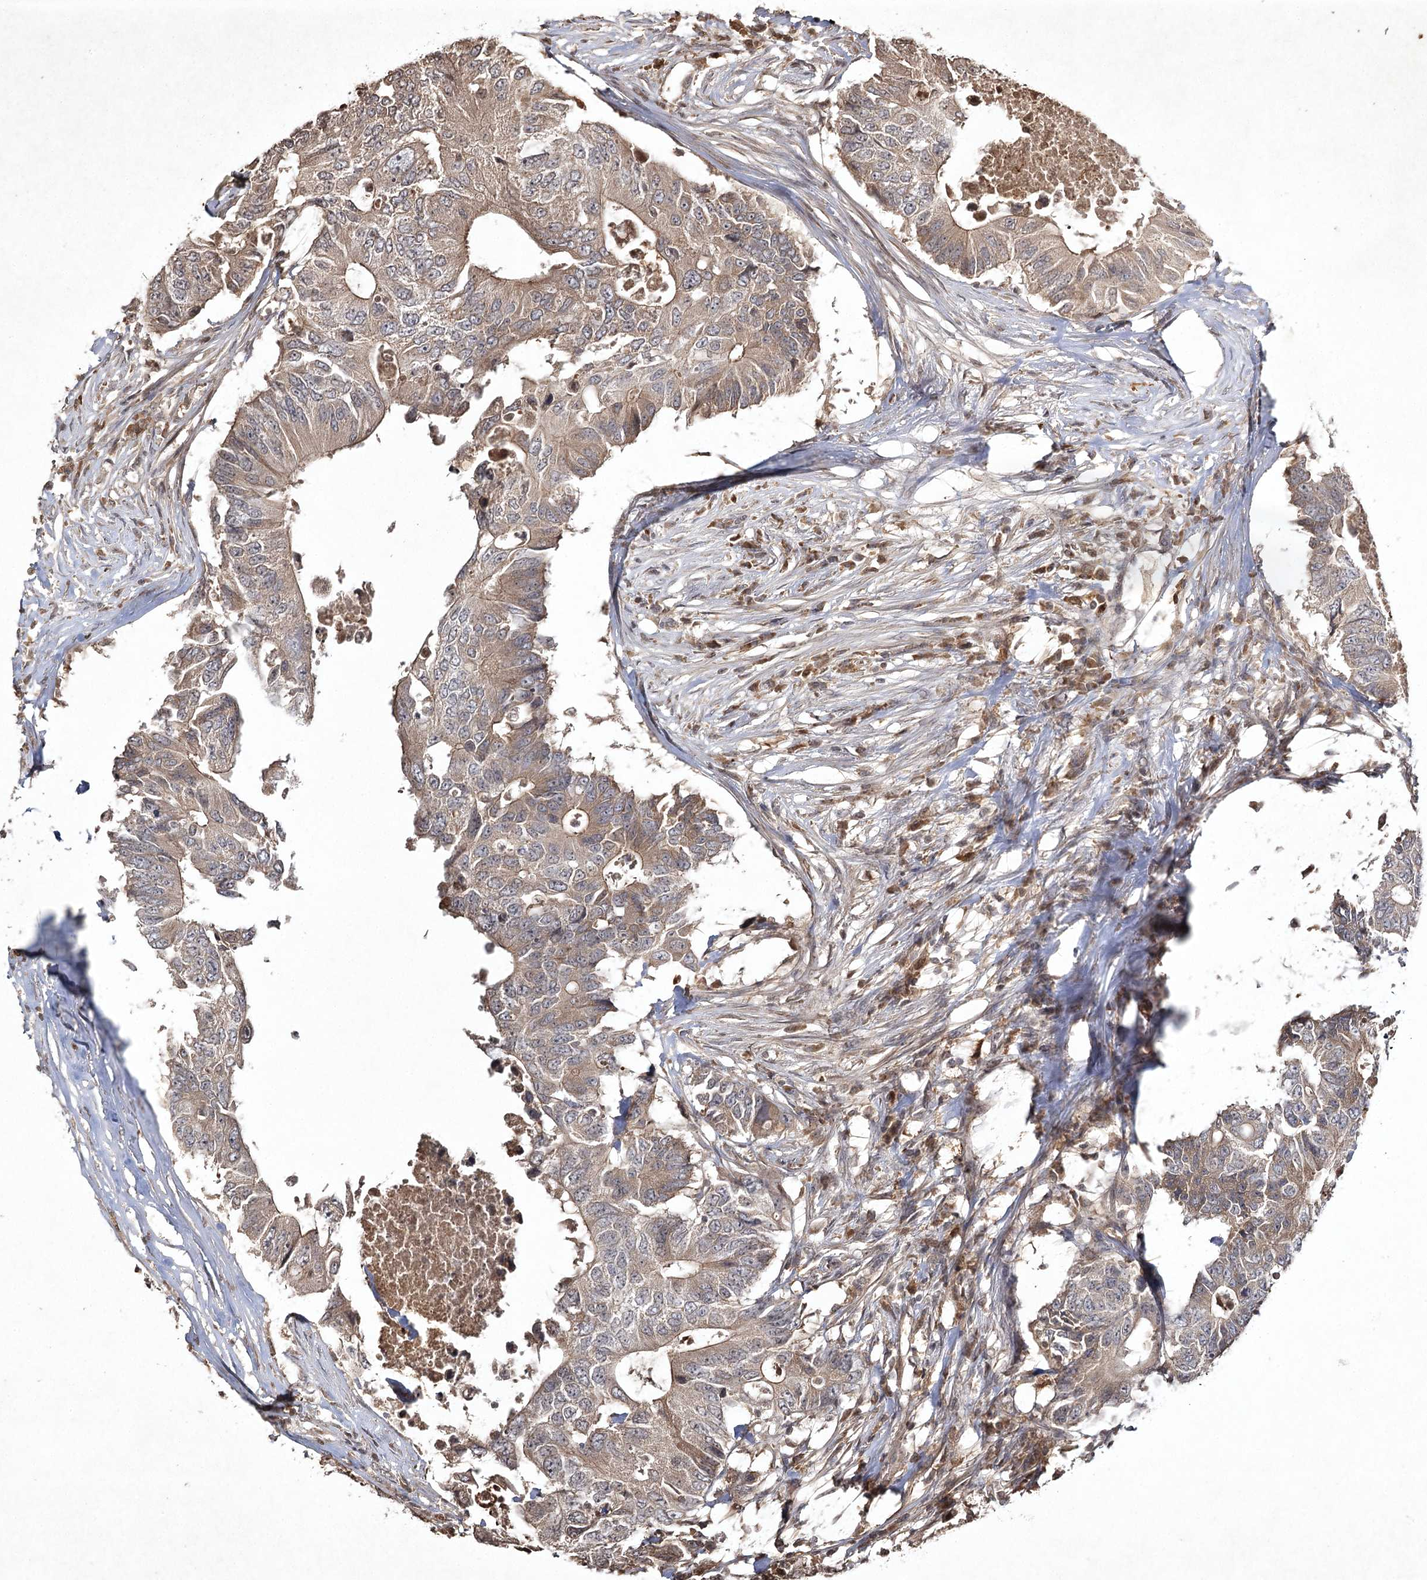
{"staining": {"intensity": "weak", "quantity": ">75%", "location": "cytoplasmic/membranous"}, "tissue": "colorectal cancer", "cell_type": "Tumor cells", "image_type": "cancer", "snomed": [{"axis": "morphology", "description": "Adenocarcinoma, NOS"}, {"axis": "topography", "description": "Colon"}], "caption": "Immunohistochemistry (IHC) of human colorectal cancer reveals low levels of weak cytoplasmic/membranous expression in about >75% of tumor cells.", "gene": "CYP2B6", "patient": {"sex": "male", "age": 71}}